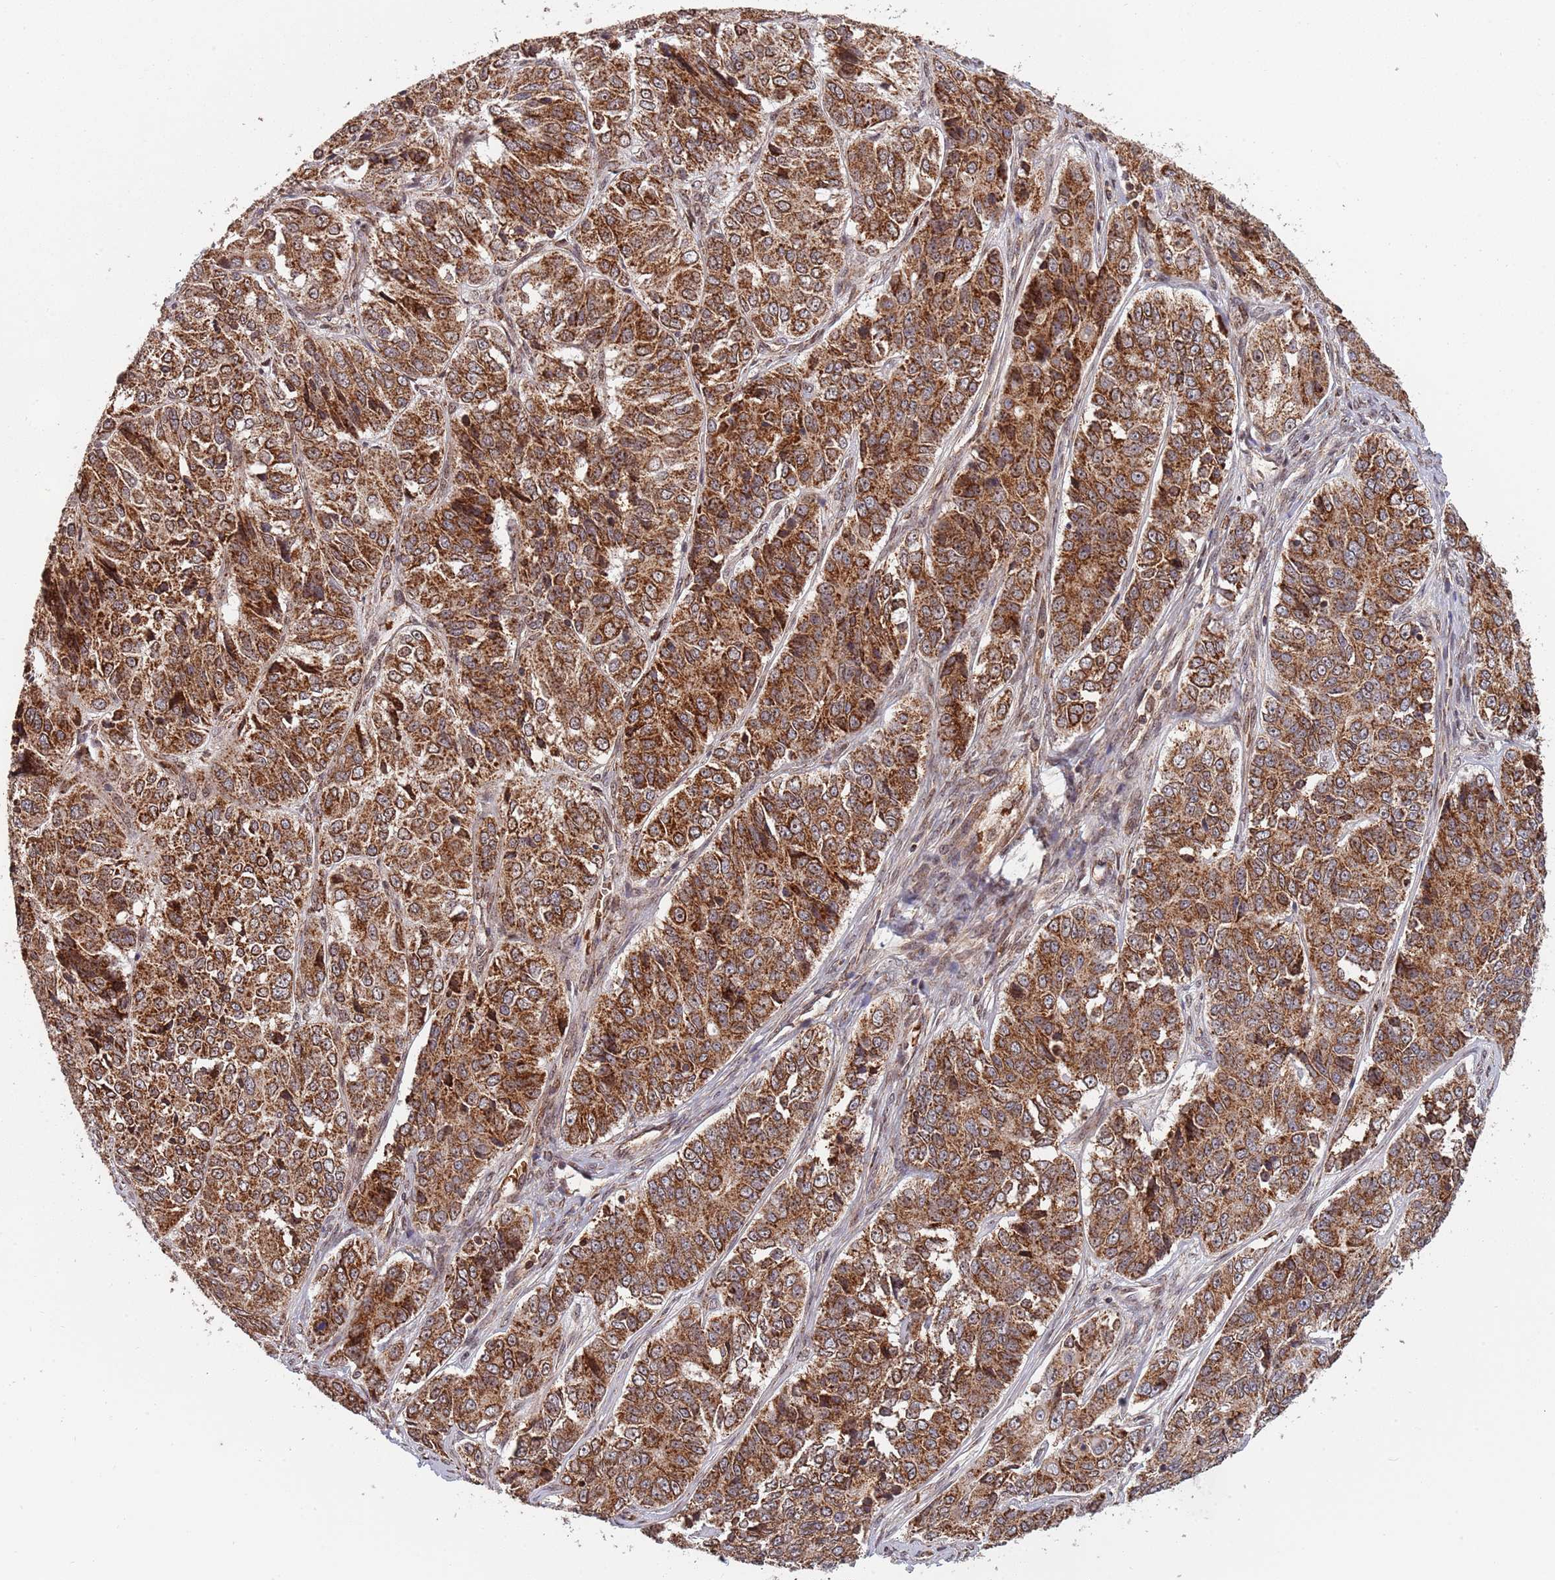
{"staining": {"intensity": "strong", "quantity": ">75%", "location": "cytoplasmic/membranous"}, "tissue": "ovarian cancer", "cell_type": "Tumor cells", "image_type": "cancer", "snomed": [{"axis": "morphology", "description": "Carcinoma, endometroid"}, {"axis": "topography", "description": "Ovary"}], "caption": "Human ovarian cancer stained with a brown dye demonstrates strong cytoplasmic/membranous positive expression in approximately >75% of tumor cells.", "gene": "DCHS1", "patient": {"sex": "female", "age": 51}}